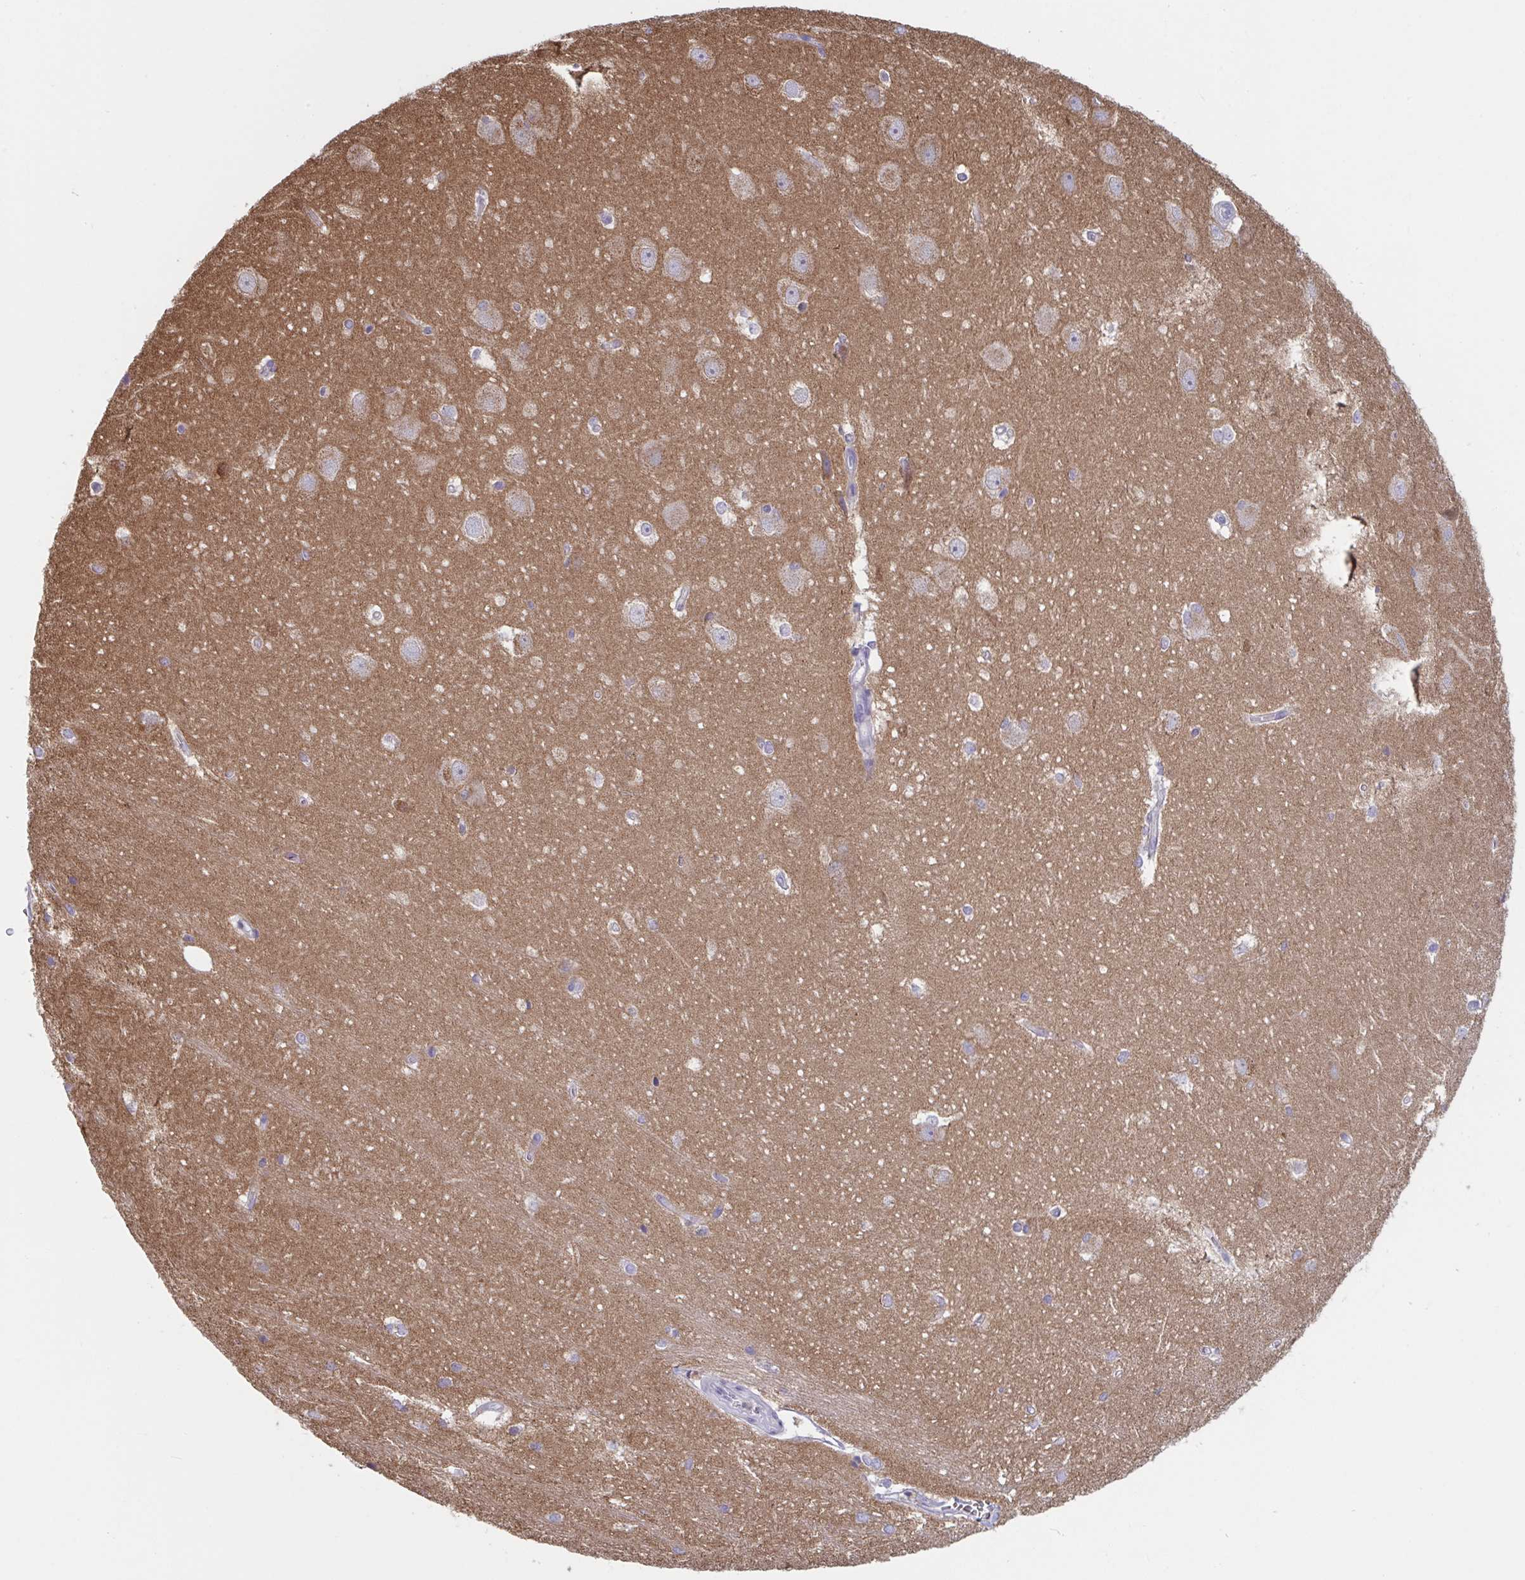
{"staining": {"intensity": "negative", "quantity": "none", "location": "none"}, "tissue": "hippocampus", "cell_type": "Glial cells", "image_type": "normal", "snomed": [{"axis": "morphology", "description": "Normal tissue, NOS"}, {"axis": "topography", "description": "Cerebral cortex"}, {"axis": "topography", "description": "Hippocampus"}], "caption": "High power microscopy histopathology image of an immunohistochemistry image of benign hippocampus, revealing no significant positivity in glial cells.", "gene": "NIPSNAP1", "patient": {"sex": "female", "age": 19}}